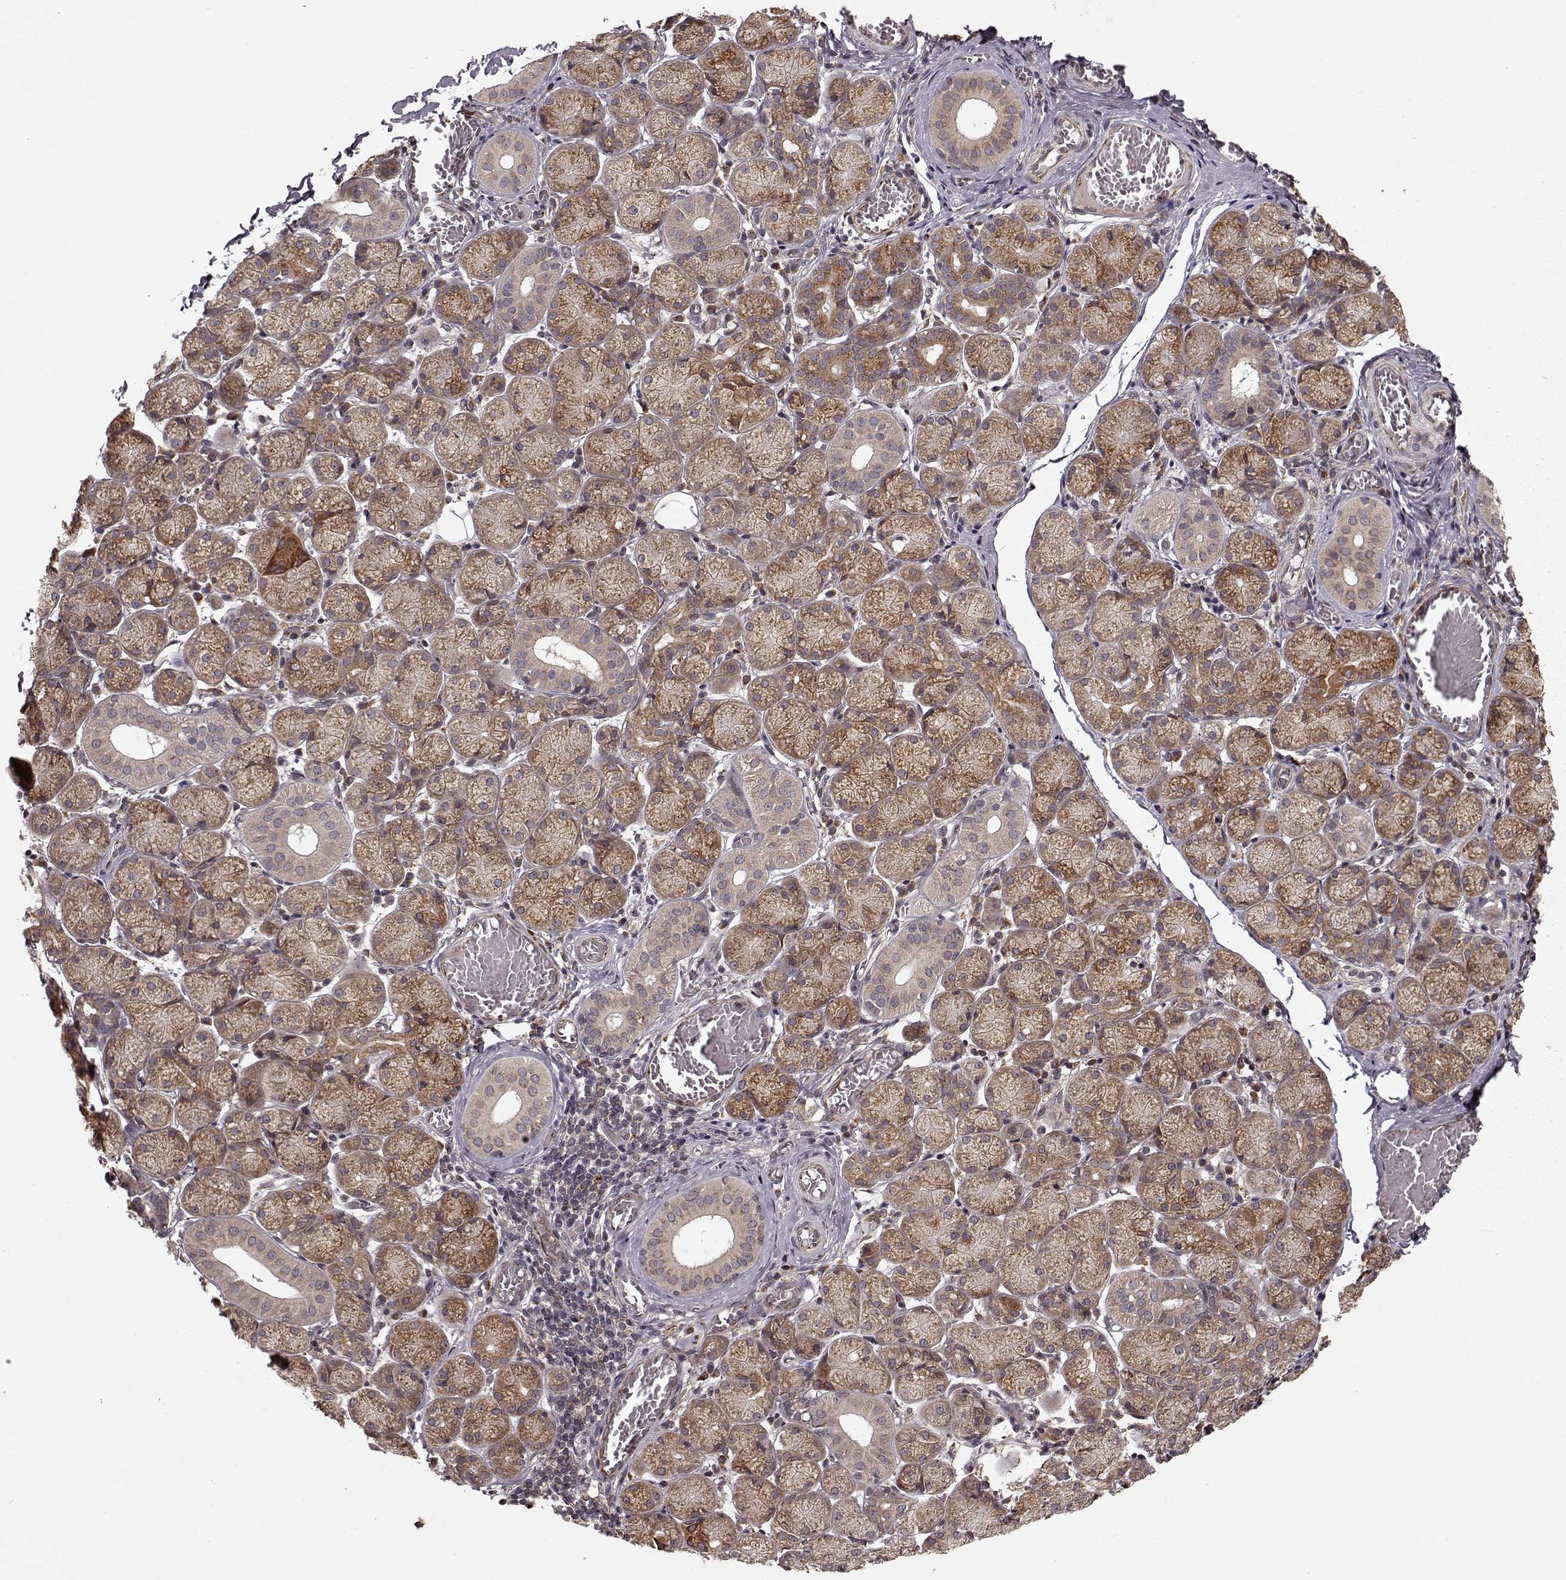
{"staining": {"intensity": "moderate", "quantity": ">75%", "location": "cytoplasmic/membranous"}, "tissue": "salivary gland", "cell_type": "Glandular cells", "image_type": "normal", "snomed": [{"axis": "morphology", "description": "Normal tissue, NOS"}, {"axis": "topography", "description": "Salivary gland"}, {"axis": "topography", "description": "Peripheral nerve tissue"}], "caption": "Immunohistochemical staining of benign human salivary gland demonstrates moderate cytoplasmic/membranous protein expression in approximately >75% of glandular cells.", "gene": "YIPF5", "patient": {"sex": "female", "age": 24}}